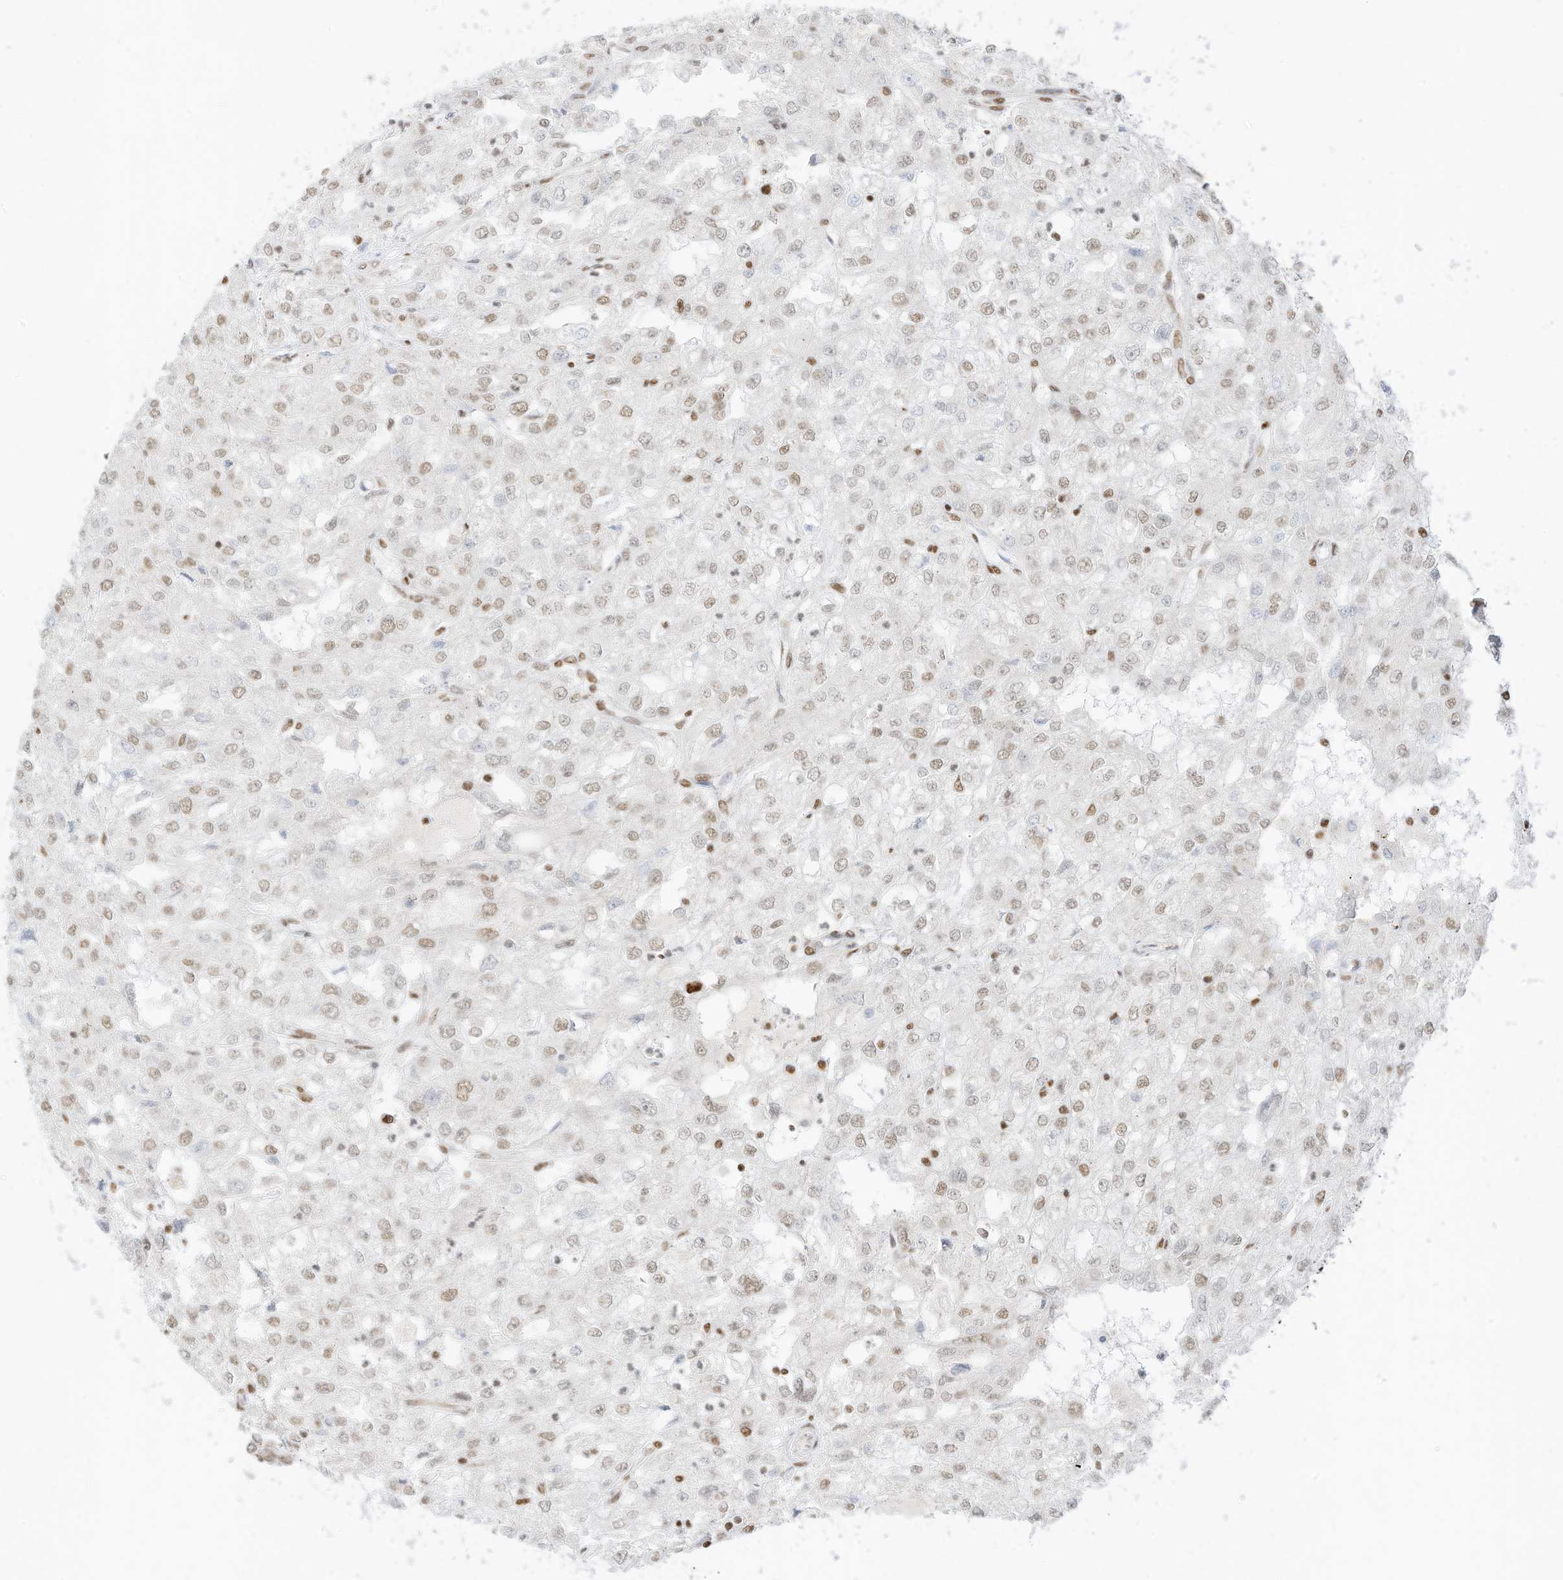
{"staining": {"intensity": "weak", "quantity": ">75%", "location": "nuclear"}, "tissue": "renal cancer", "cell_type": "Tumor cells", "image_type": "cancer", "snomed": [{"axis": "morphology", "description": "Adenocarcinoma, NOS"}, {"axis": "topography", "description": "Kidney"}], "caption": "A brown stain shows weak nuclear expression of a protein in human adenocarcinoma (renal) tumor cells.", "gene": "SMARCA2", "patient": {"sex": "female", "age": 54}}